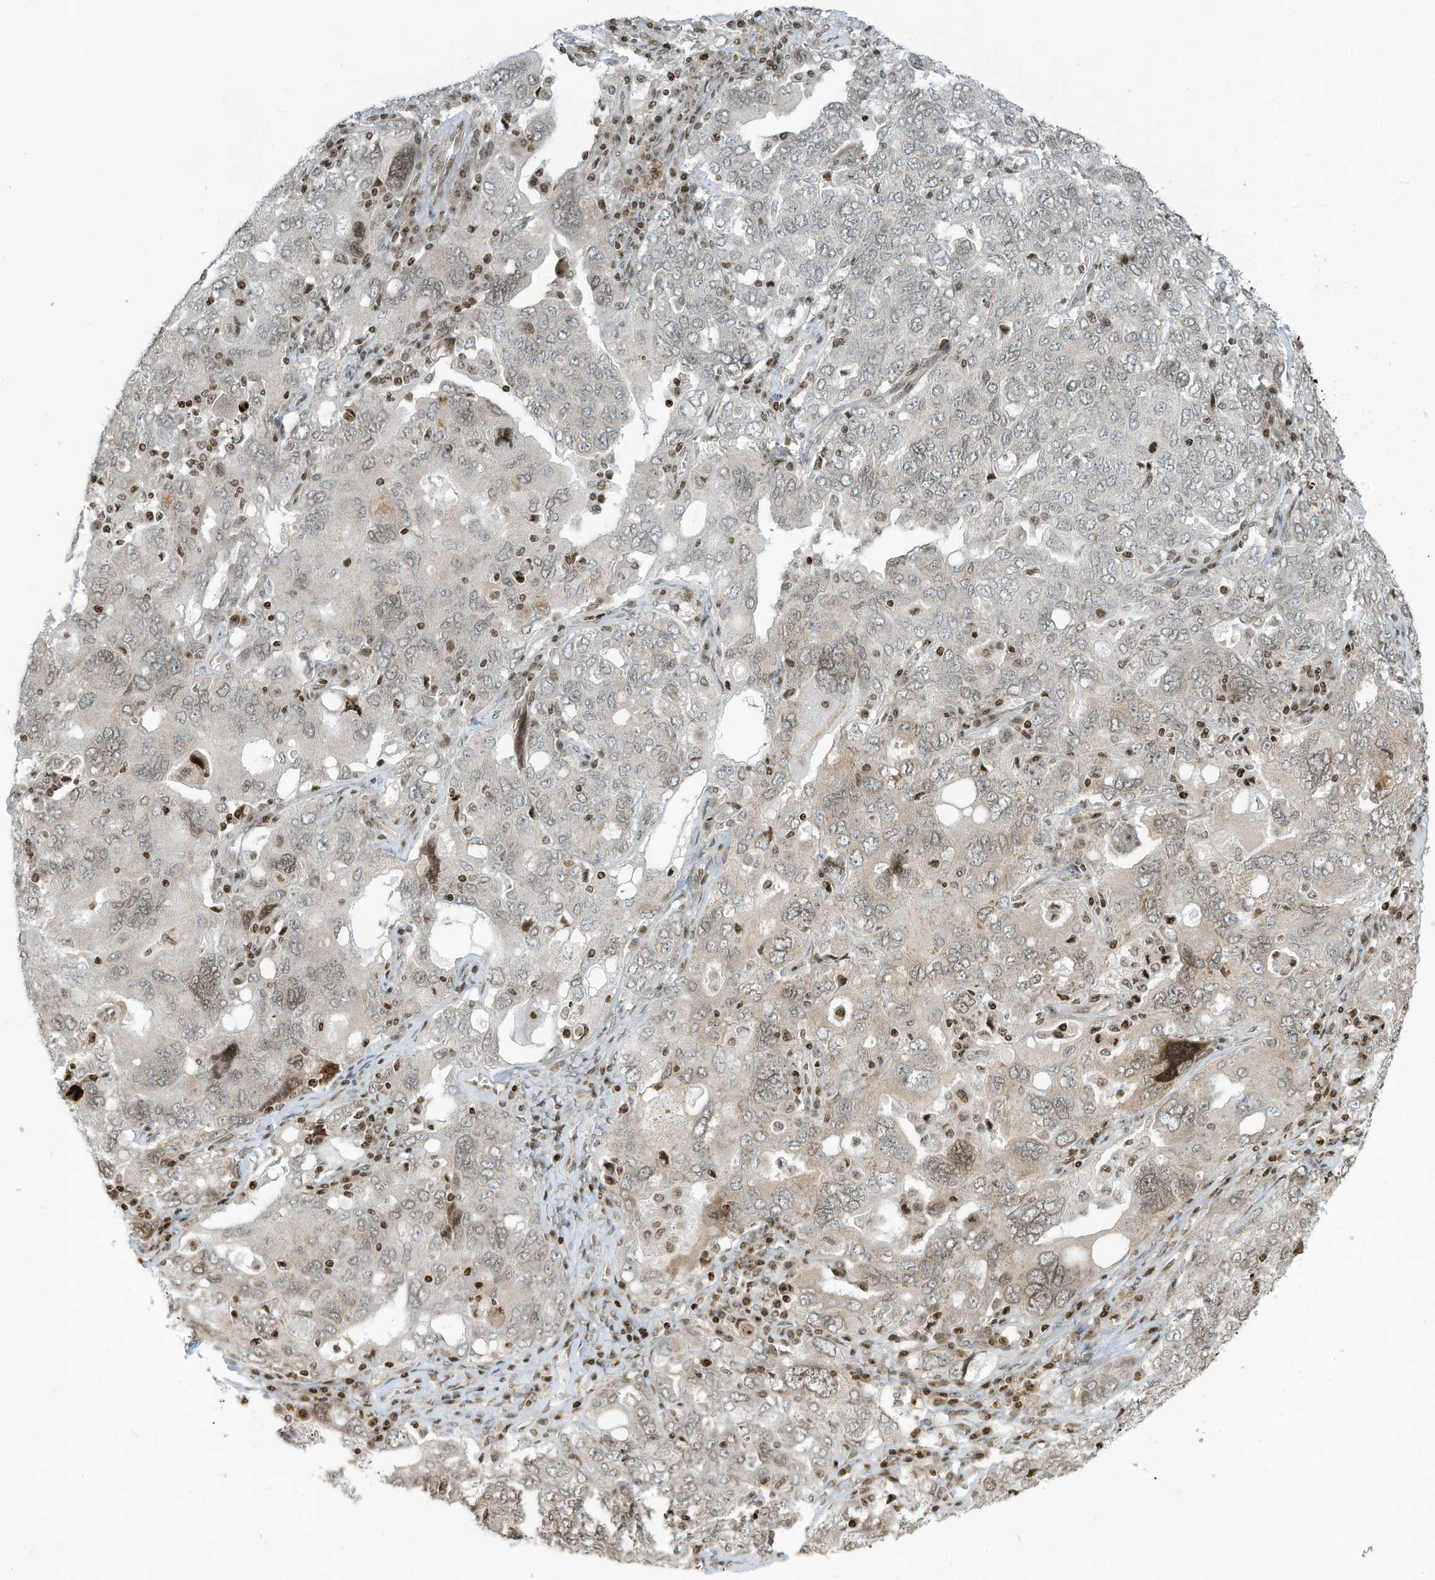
{"staining": {"intensity": "weak", "quantity": "<25%", "location": "nuclear"}, "tissue": "ovarian cancer", "cell_type": "Tumor cells", "image_type": "cancer", "snomed": [{"axis": "morphology", "description": "Carcinoma, endometroid"}, {"axis": "topography", "description": "Ovary"}], "caption": "A high-resolution histopathology image shows immunohistochemistry staining of ovarian cancer (endometroid carcinoma), which shows no significant positivity in tumor cells.", "gene": "ADI1", "patient": {"sex": "female", "age": 62}}